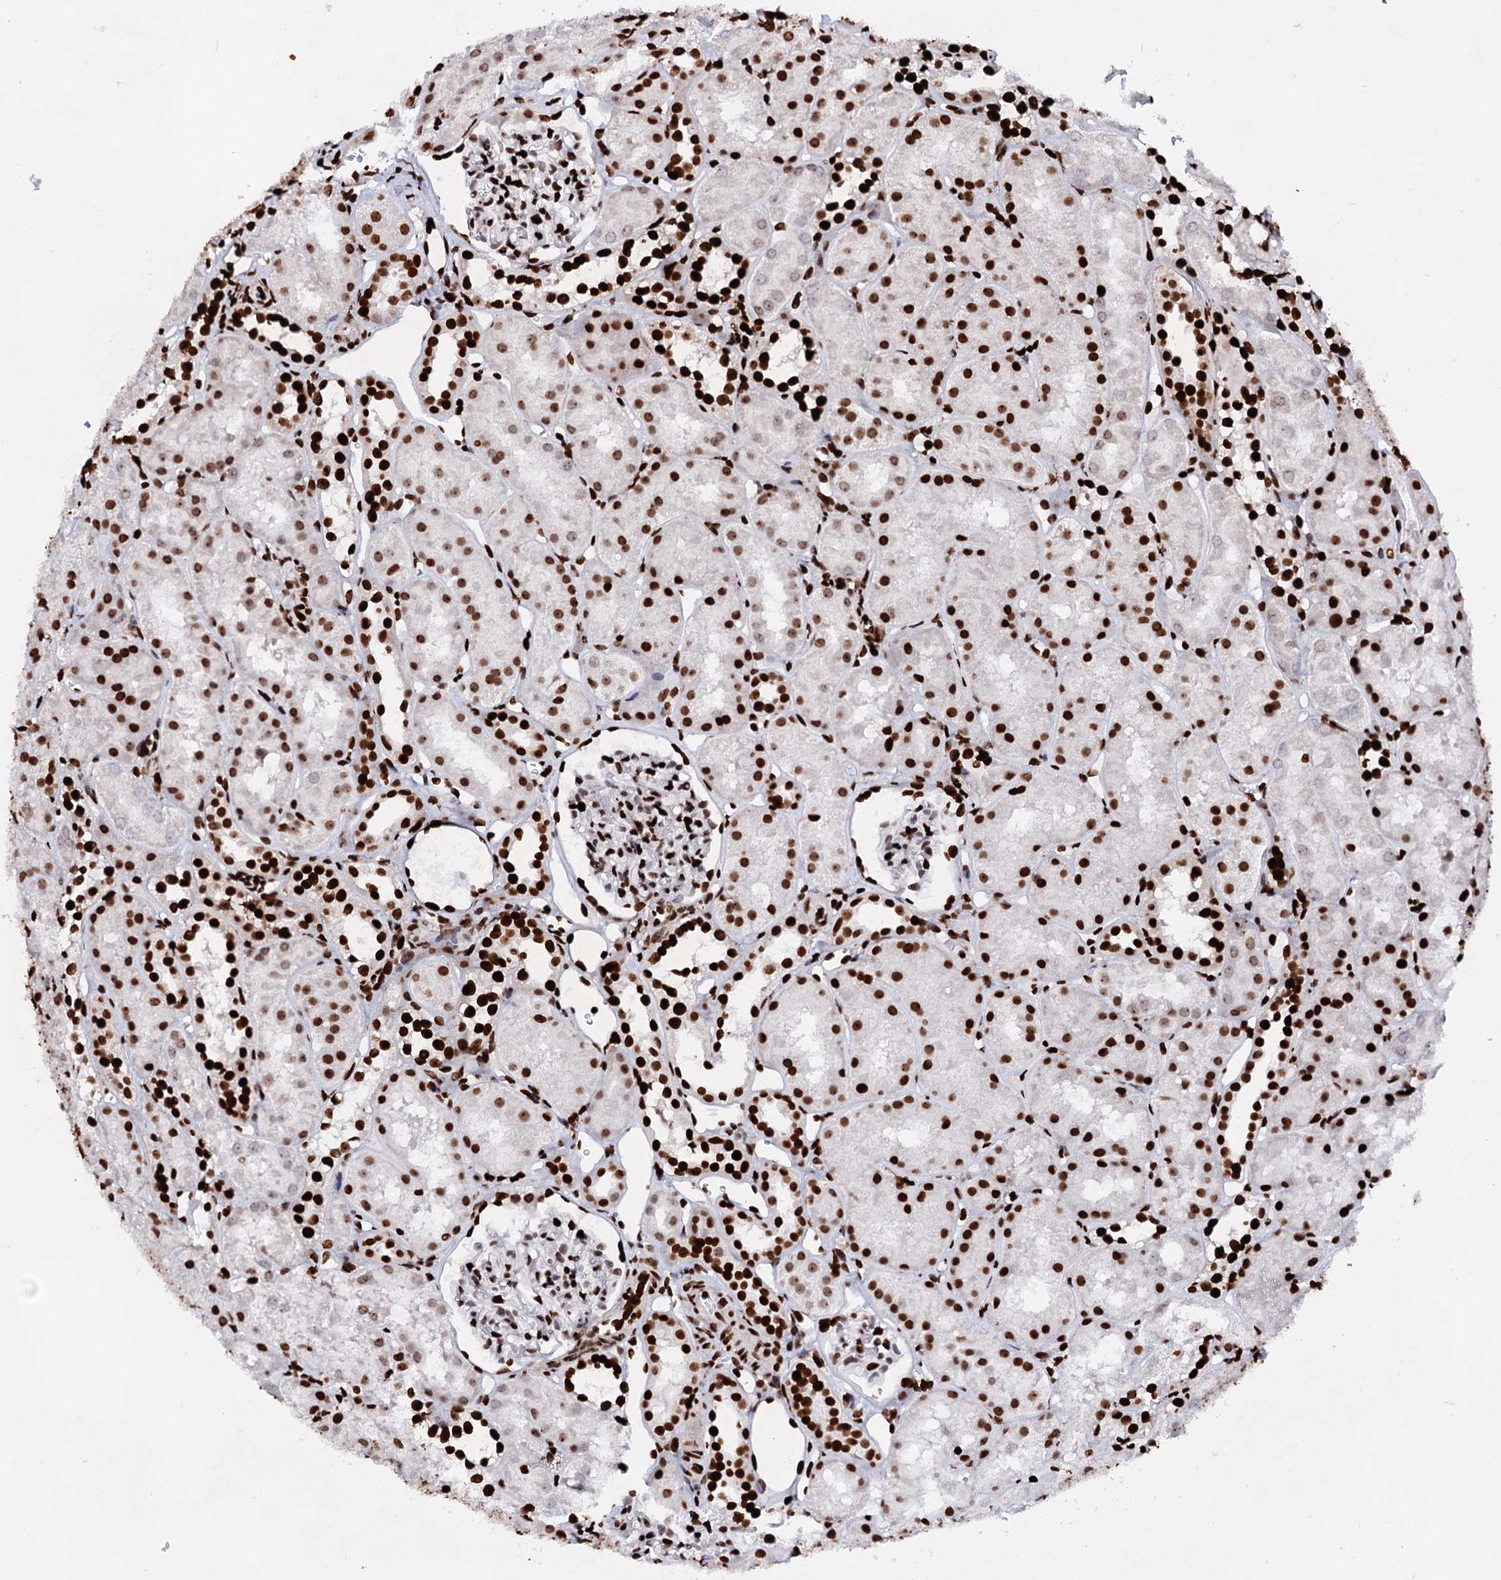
{"staining": {"intensity": "strong", "quantity": "25%-75%", "location": "nuclear"}, "tissue": "kidney", "cell_type": "Cells in glomeruli", "image_type": "normal", "snomed": [{"axis": "morphology", "description": "Normal tissue, NOS"}, {"axis": "topography", "description": "Kidney"}, {"axis": "topography", "description": "Urinary bladder"}], "caption": "Protein analysis of normal kidney displays strong nuclear expression in about 25%-75% of cells in glomeruli.", "gene": "HMGB2", "patient": {"sex": "male", "age": 16}}